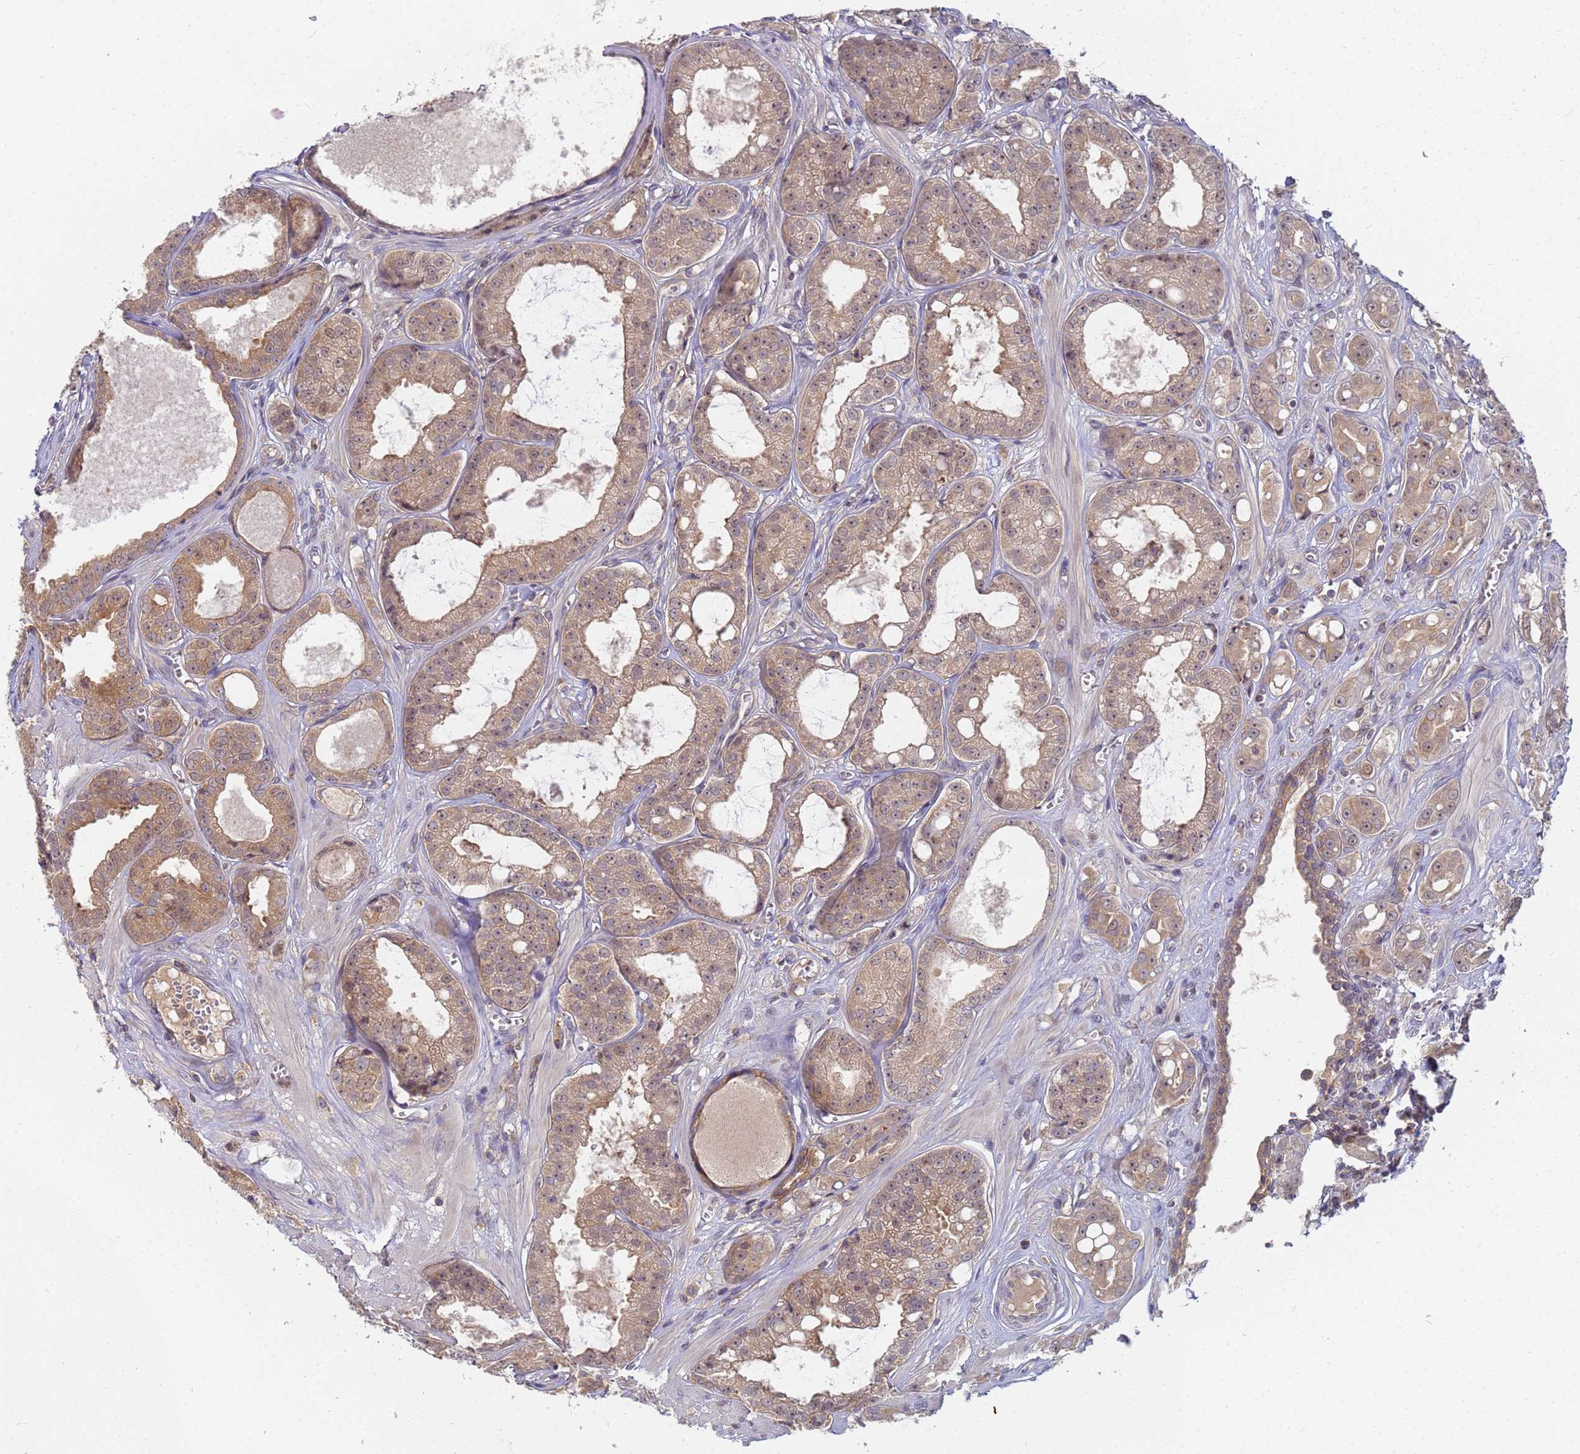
{"staining": {"intensity": "strong", "quantity": "25%-75%", "location": "cytoplasmic/membranous,nuclear"}, "tissue": "prostate cancer", "cell_type": "Tumor cells", "image_type": "cancer", "snomed": [{"axis": "morphology", "description": "Adenocarcinoma, High grade"}, {"axis": "topography", "description": "Prostate"}], "caption": "Tumor cells display high levels of strong cytoplasmic/membranous and nuclear expression in about 25%-75% of cells in prostate cancer (adenocarcinoma (high-grade)).", "gene": "SHARPIN", "patient": {"sex": "male", "age": 74}}